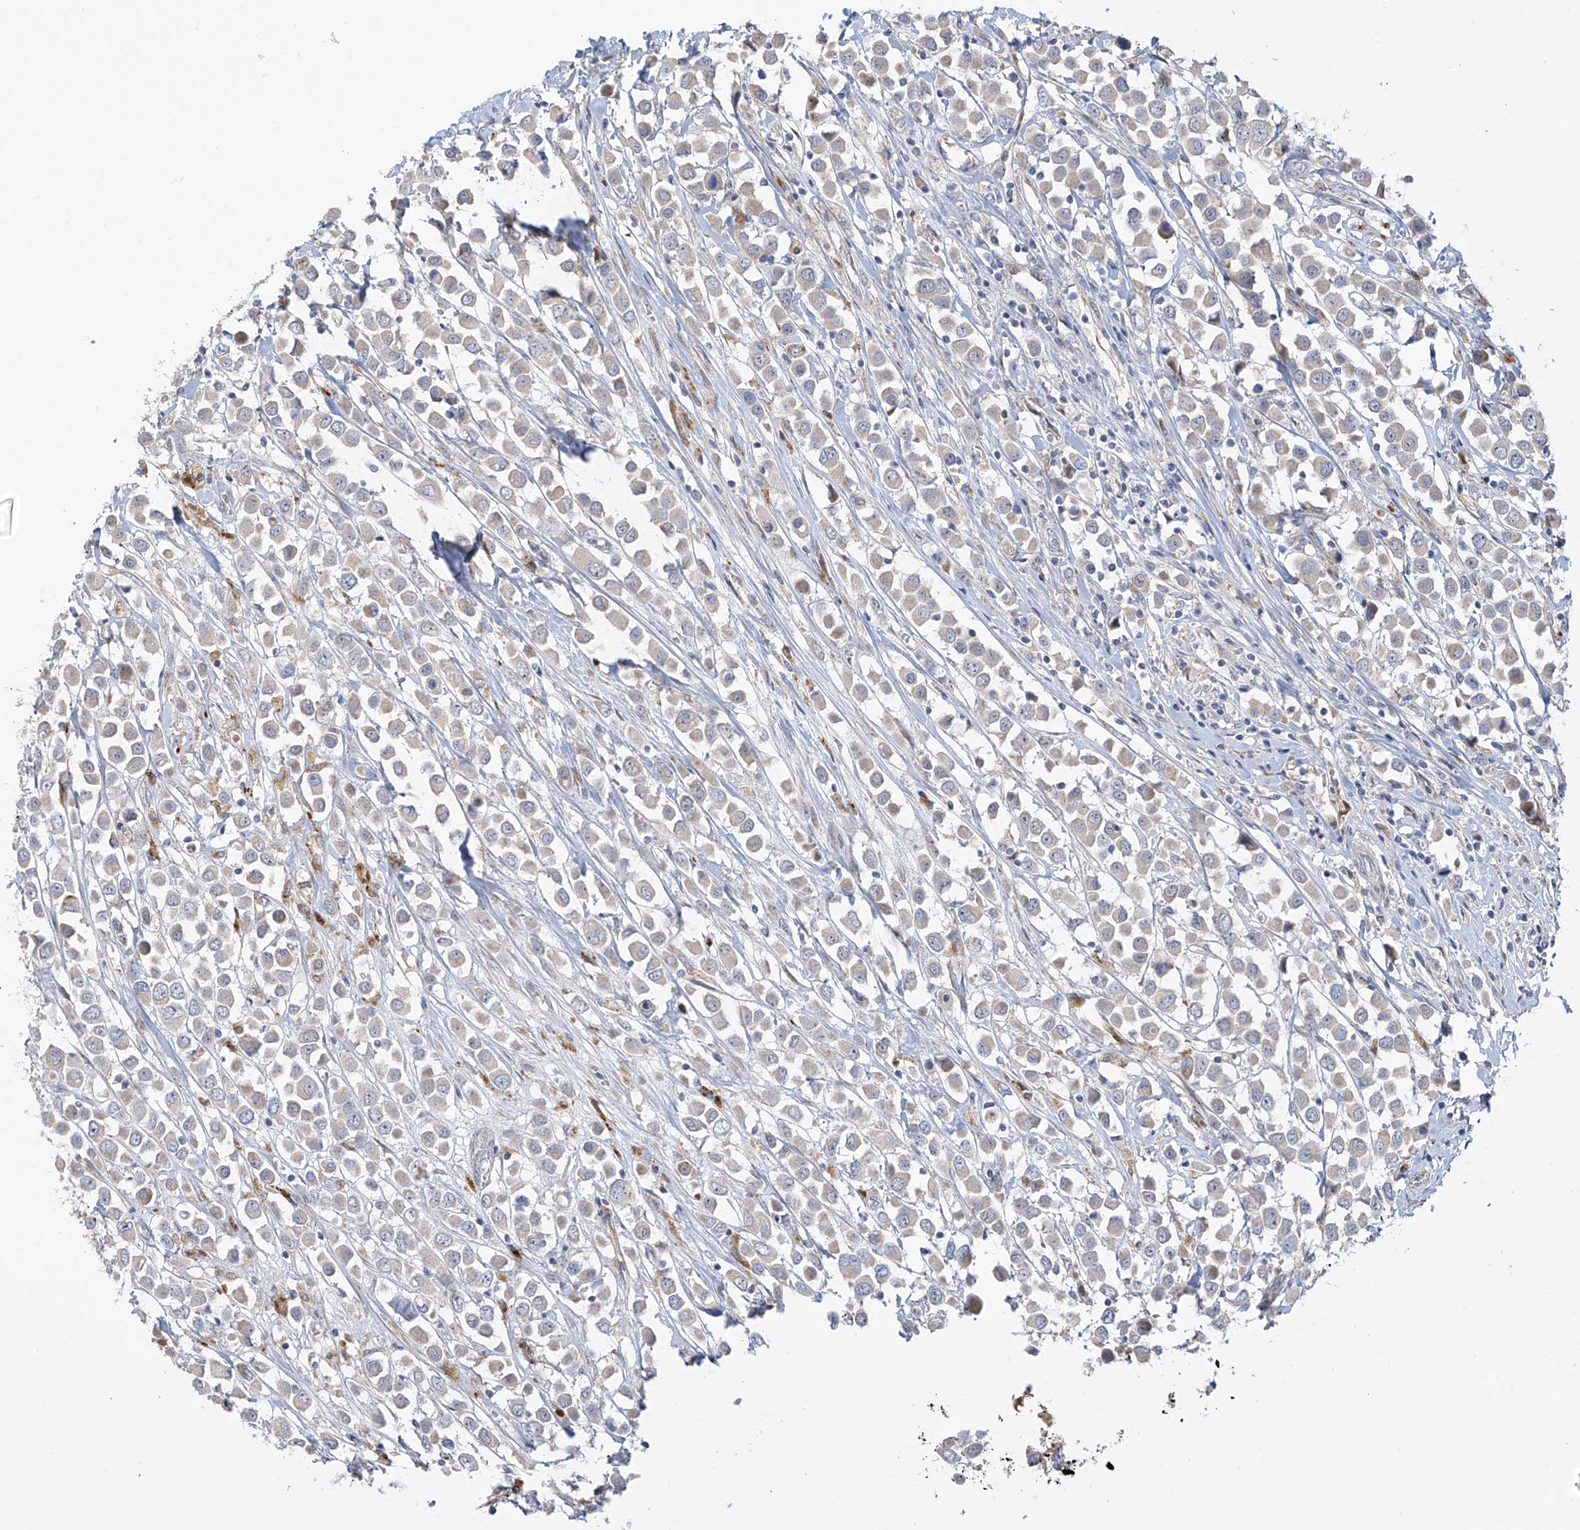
{"staining": {"intensity": "negative", "quantity": "none", "location": "none"}, "tissue": "breast cancer", "cell_type": "Tumor cells", "image_type": "cancer", "snomed": [{"axis": "morphology", "description": "Duct carcinoma"}, {"axis": "topography", "description": "Breast"}], "caption": "This micrograph is of breast infiltrating ductal carcinoma stained with immunohistochemistry (IHC) to label a protein in brown with the nuclei are counter-stained blue. There is no staining in tumor cells.", "gene": "ZNF641", "patient": {"sex": "female", "age": 61}}